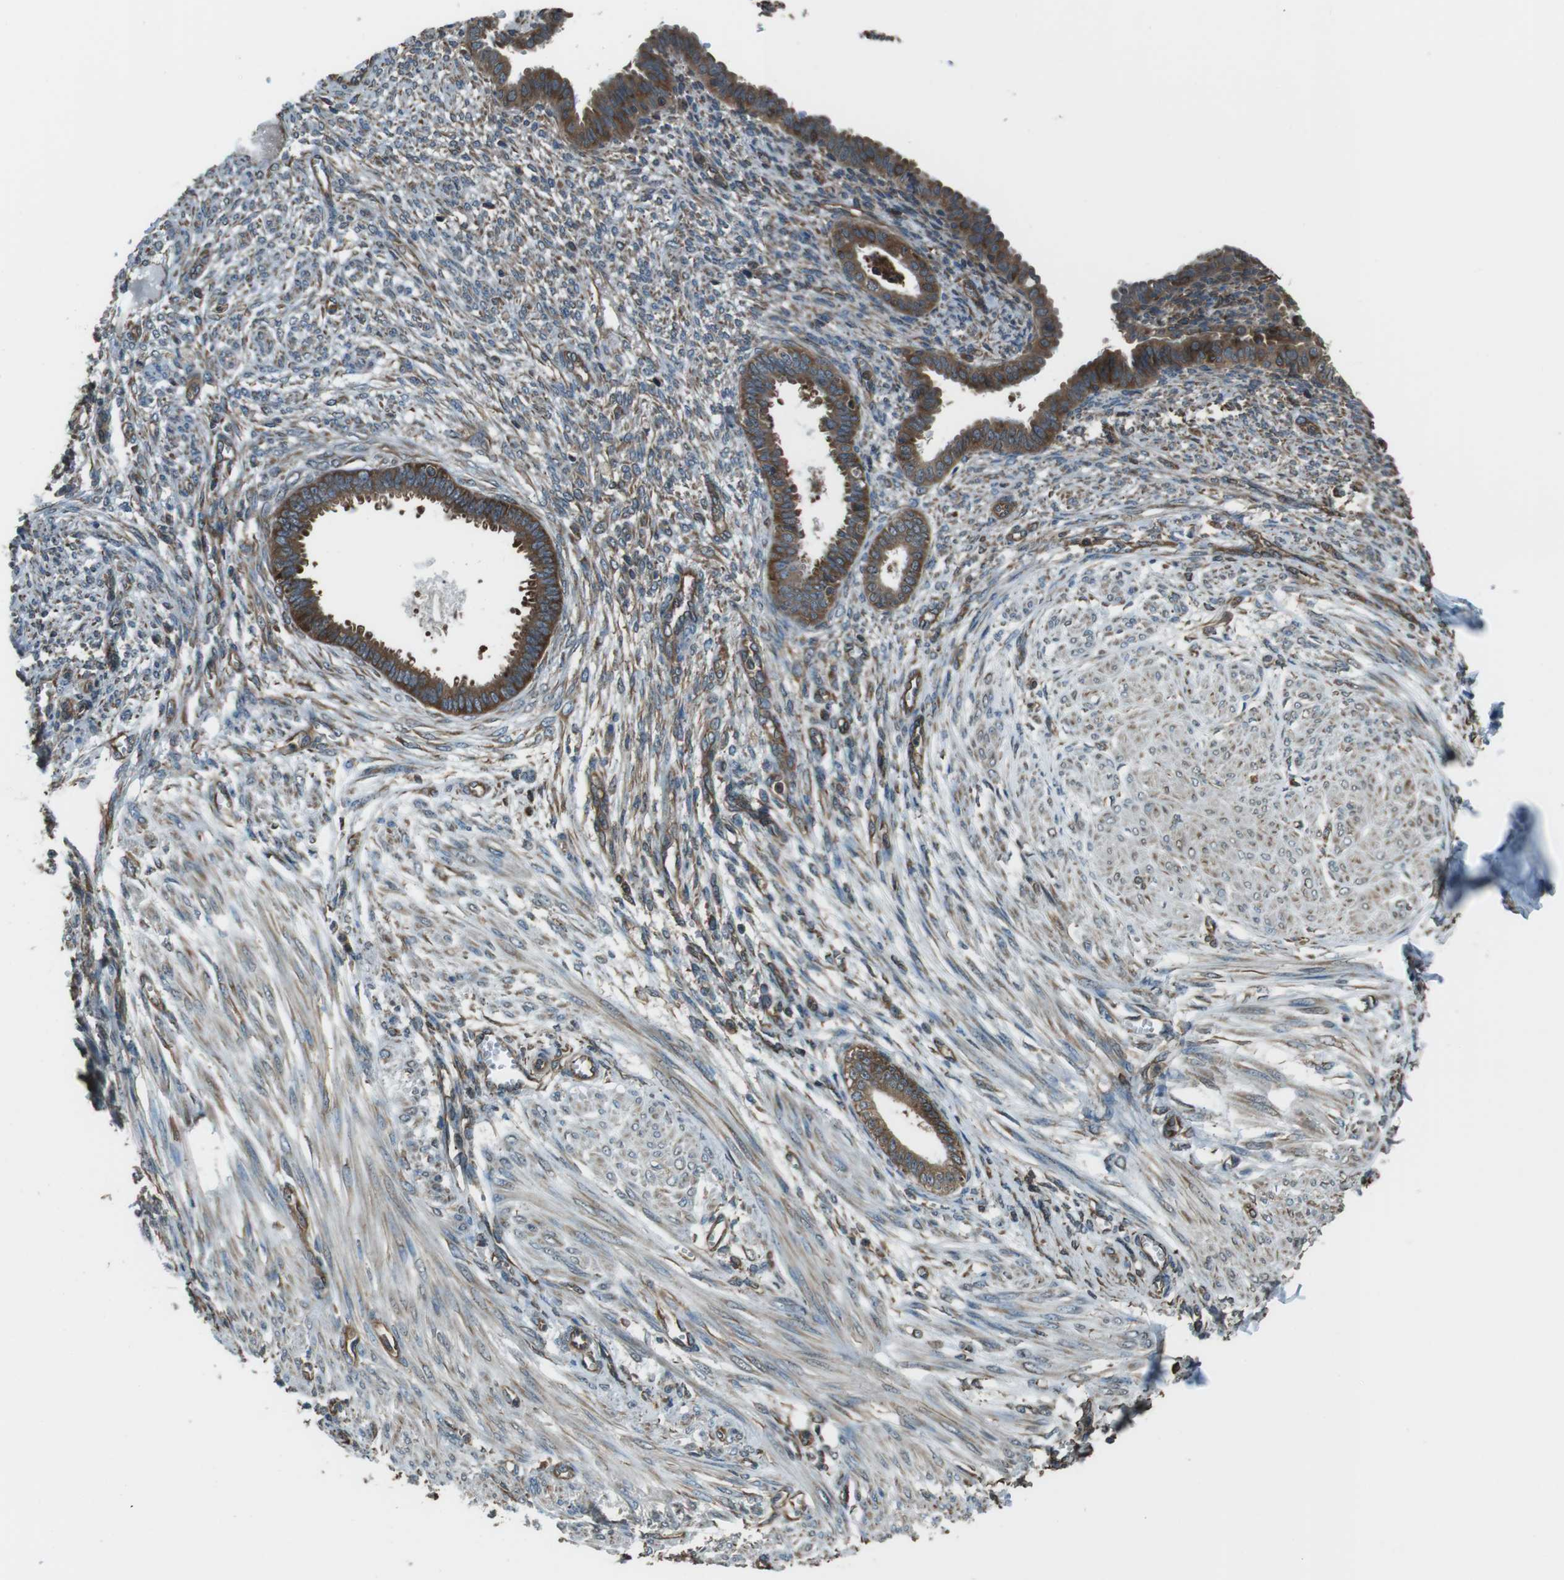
{"staining": {"intensity": "moderate", "quantity": ">75%", "location": "cytoplasmic/membranous"}, "tissue": "endometrium", "cell_type": "Cells in endometrial stroma", "image_type": "normal", "snomed": [{"axis": "morphology", "description": "Normal tissue, NOS"}, {"axis": "topography", "description": "Endometrium"}], "caption": "Endometrium stained for a protein demonstrates moderate cytoplasmic/membranous positivity in cells in endometrial stroma. The protein of interest is shown in brown color, while the nuclei are stained blue.", "gene": "PA2G4", "patient": {"sex": "female", "age": 72}}